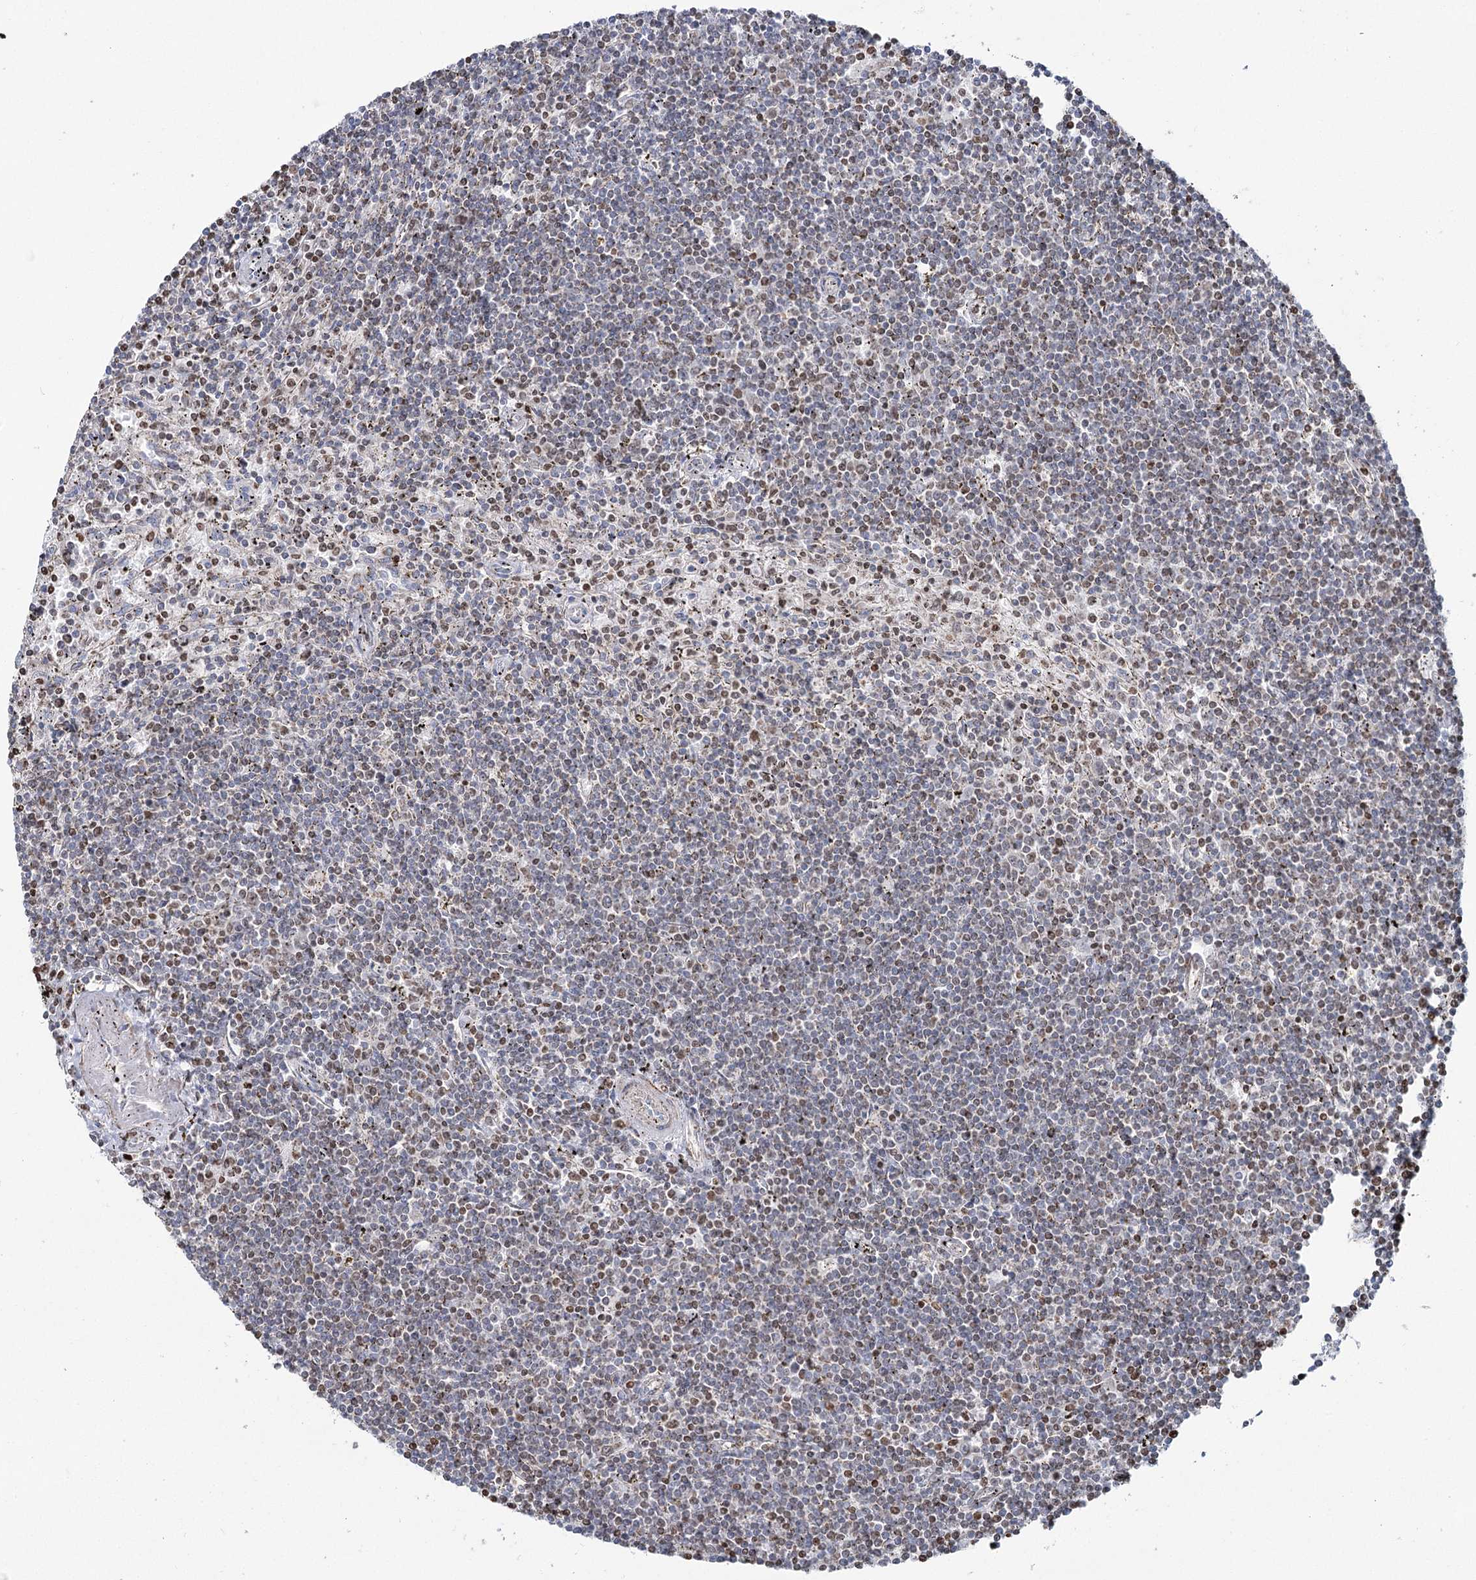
{"staining": {"intensity": "weak", "quantity": "25%-75%", "location": "nuclear"}, "tissue": "lymphoma", "cell_type": "Tumor cells", "image_type": "cancer", "snomed": [{"axis": "morphology", "description": "Malignant lymphoma, non-Hodgkin's type, Low grade"}, {"axis": "topography", "description": "Spleen"}], "caption": "Low-grade malignant lymphoma, non-Hodgkin's type stained with a protein marker displays weak staining in tumor cells.", "gene": "PDHX", "patient": {"sex": "male", "age": 76}}